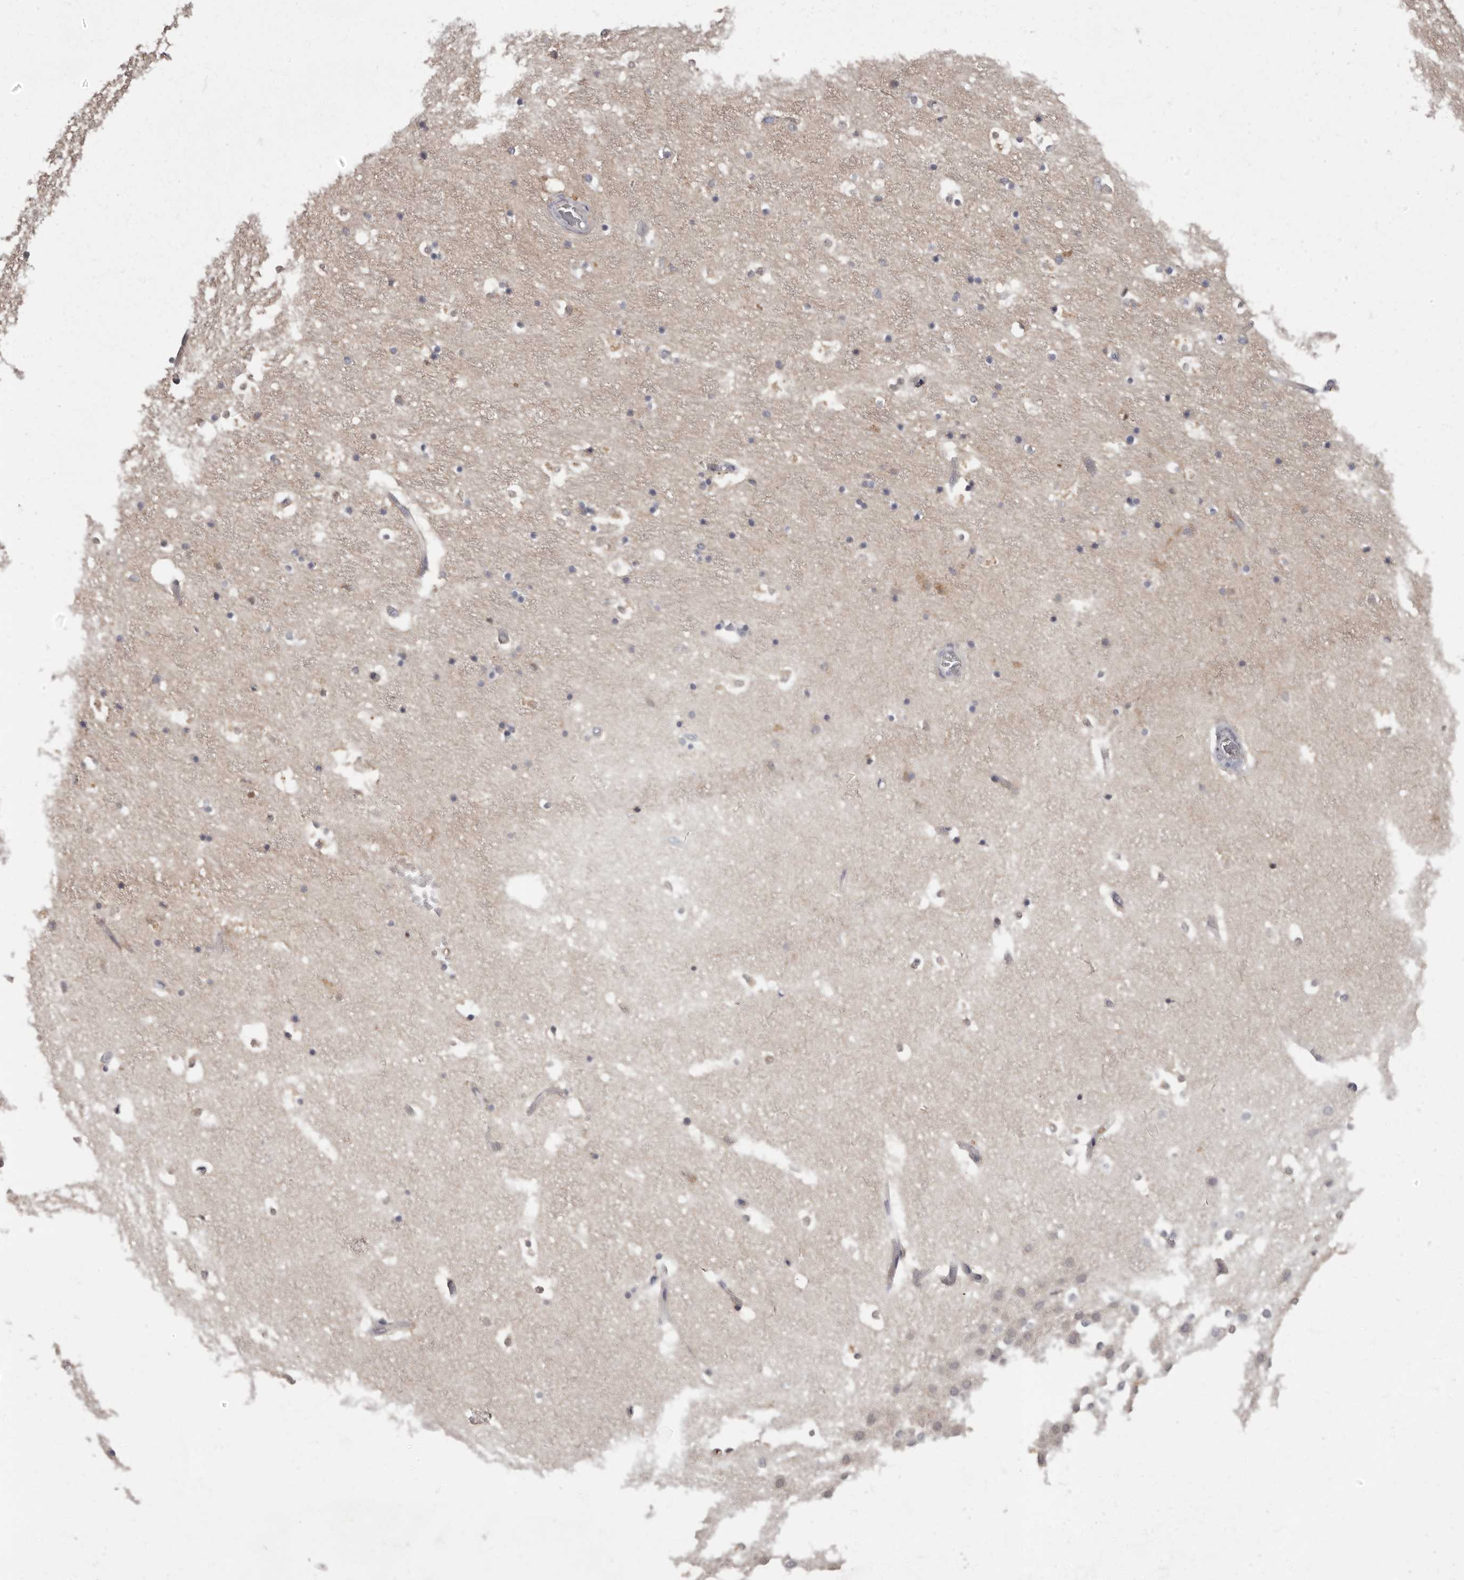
{"staining": {"intensity": "negative", "quantity": "none", "location": "none"}, "tissue": "hippocampus", "cell_type": "Glial cells", "image_type": "normal", "snomed": [{"axis": "morphology", "description": "Normal tissue, NOS"}, {"axis": "topography", "description": "Hippocampus"}], "caption": "The photomicrograph displays no staining of glial cells in normal hippocampus. Brightfield microscopy of immunohistochemistry stained with DAB (3,3'-diaminobenzidine) (brown) and hematoxylin (blue), captured at high magnification.", "gene": "APEH", "patient": {"sex": "female", "age": 52}}